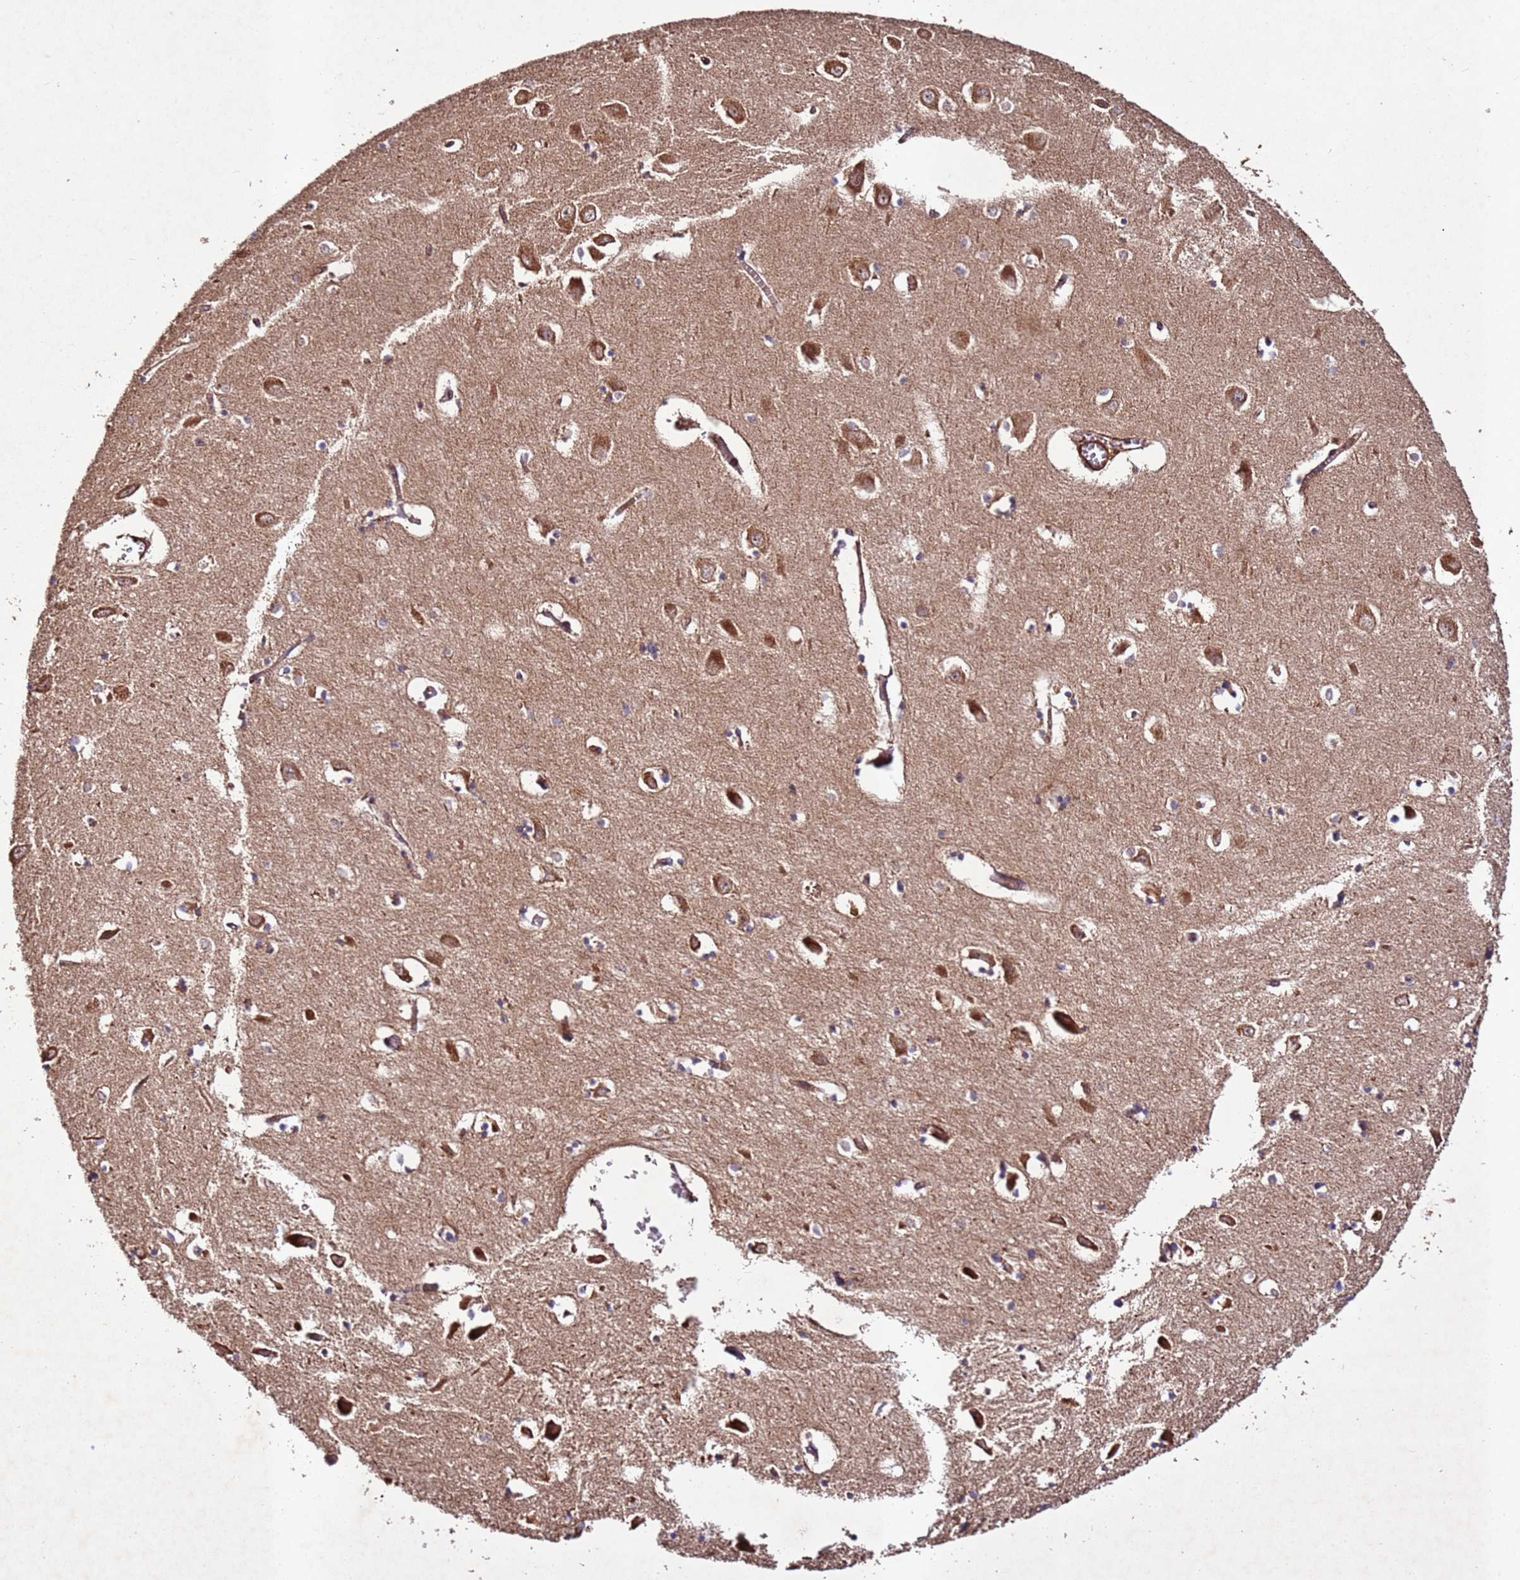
{"staining": {"intensity": "moderate", "quantity": "<25%", "location": "cytoplasmic/membranous"}, "tissue": "hippocampus", "cell_type": "Glial cells", "image_type": "normal", "snomed": [{"axis": "morphology", "description": "Normal tissue, NOS"}, {"axis": "topography", "description": "Hippocampus"}], "caption": "Brown immunohistochemical staining in unremarkable human hippocampus reveals moderate cytoplasmic/membranous staining in approximately <25% of glial cells.", "gene": "FAM186A", "patient": {"sex": "male", "age": 70}}